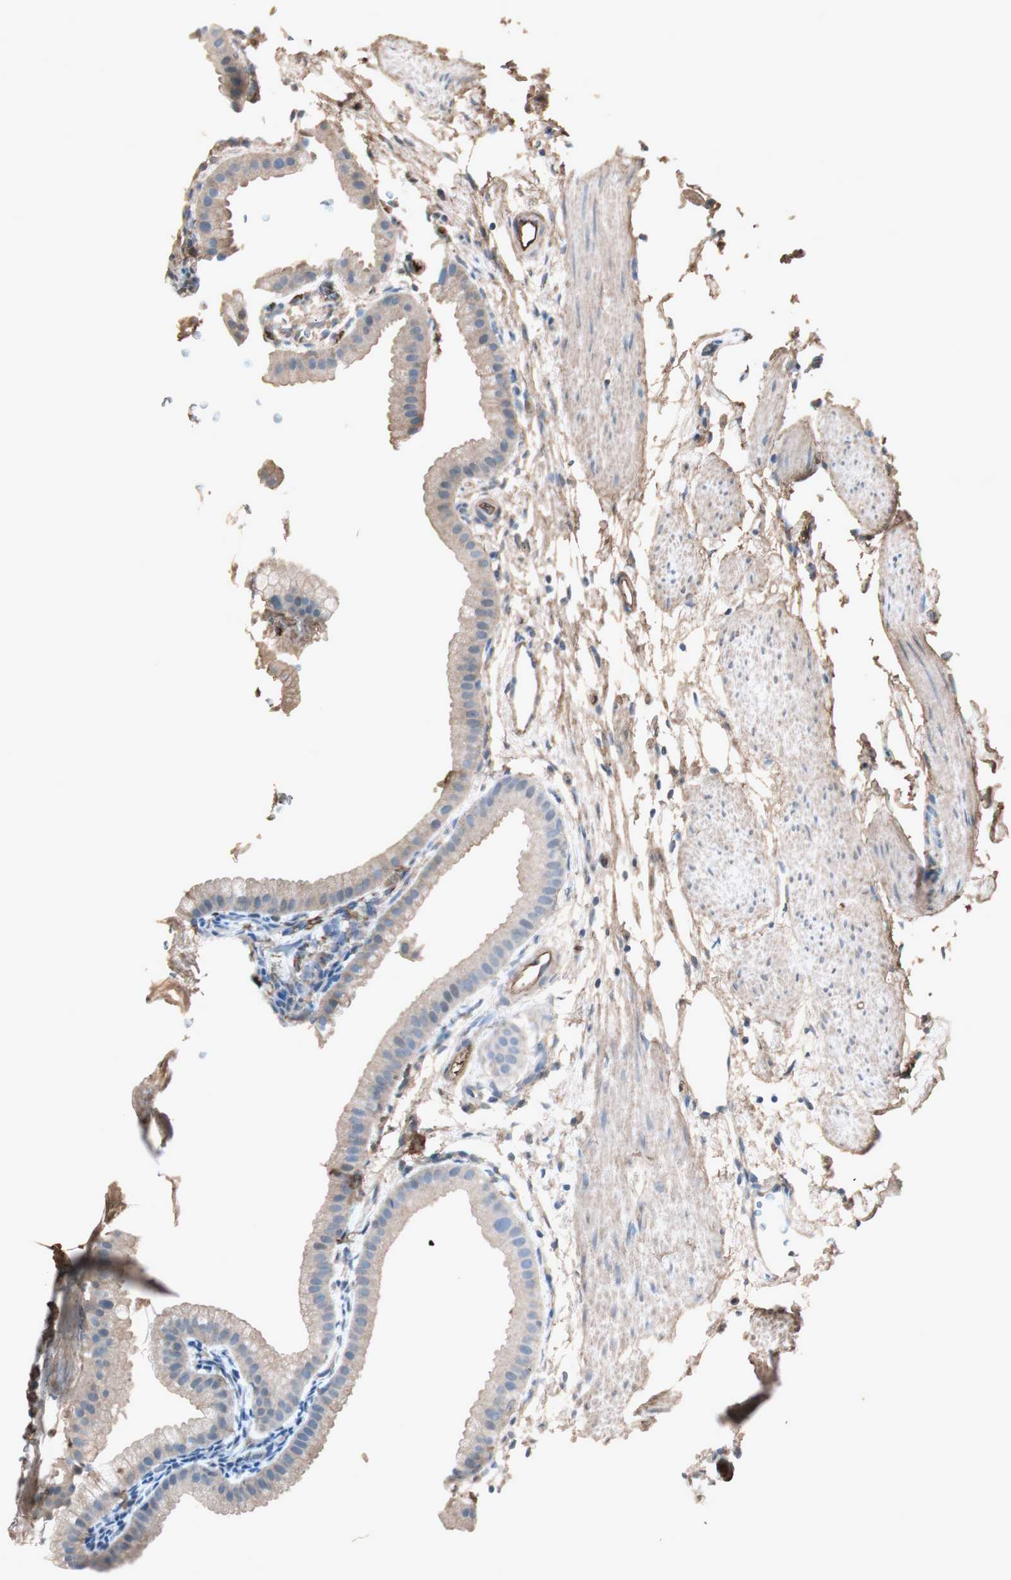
{"staining": {"intensity": "weak", "quantity": ">75%", "location": "cytoplasmic/membranous"}, "tissue": "gallbladder", "cell_type": "Glandular cells", "image_type": "normal", "snomed": [{"axis": "morphology", "description": "Normal tissue, NOS"}, {"axis": "topography", "description": "Gallbladder"}], "caption": "This image shows immunohistochemistry (IHC) staining of unremarkable human gallbladder, with low weak cytoplasmic/membranous positivity in approximately >75% of glandular cells.", "gene": "MMP14", "patient": {"sex": "female", "age": 64}}